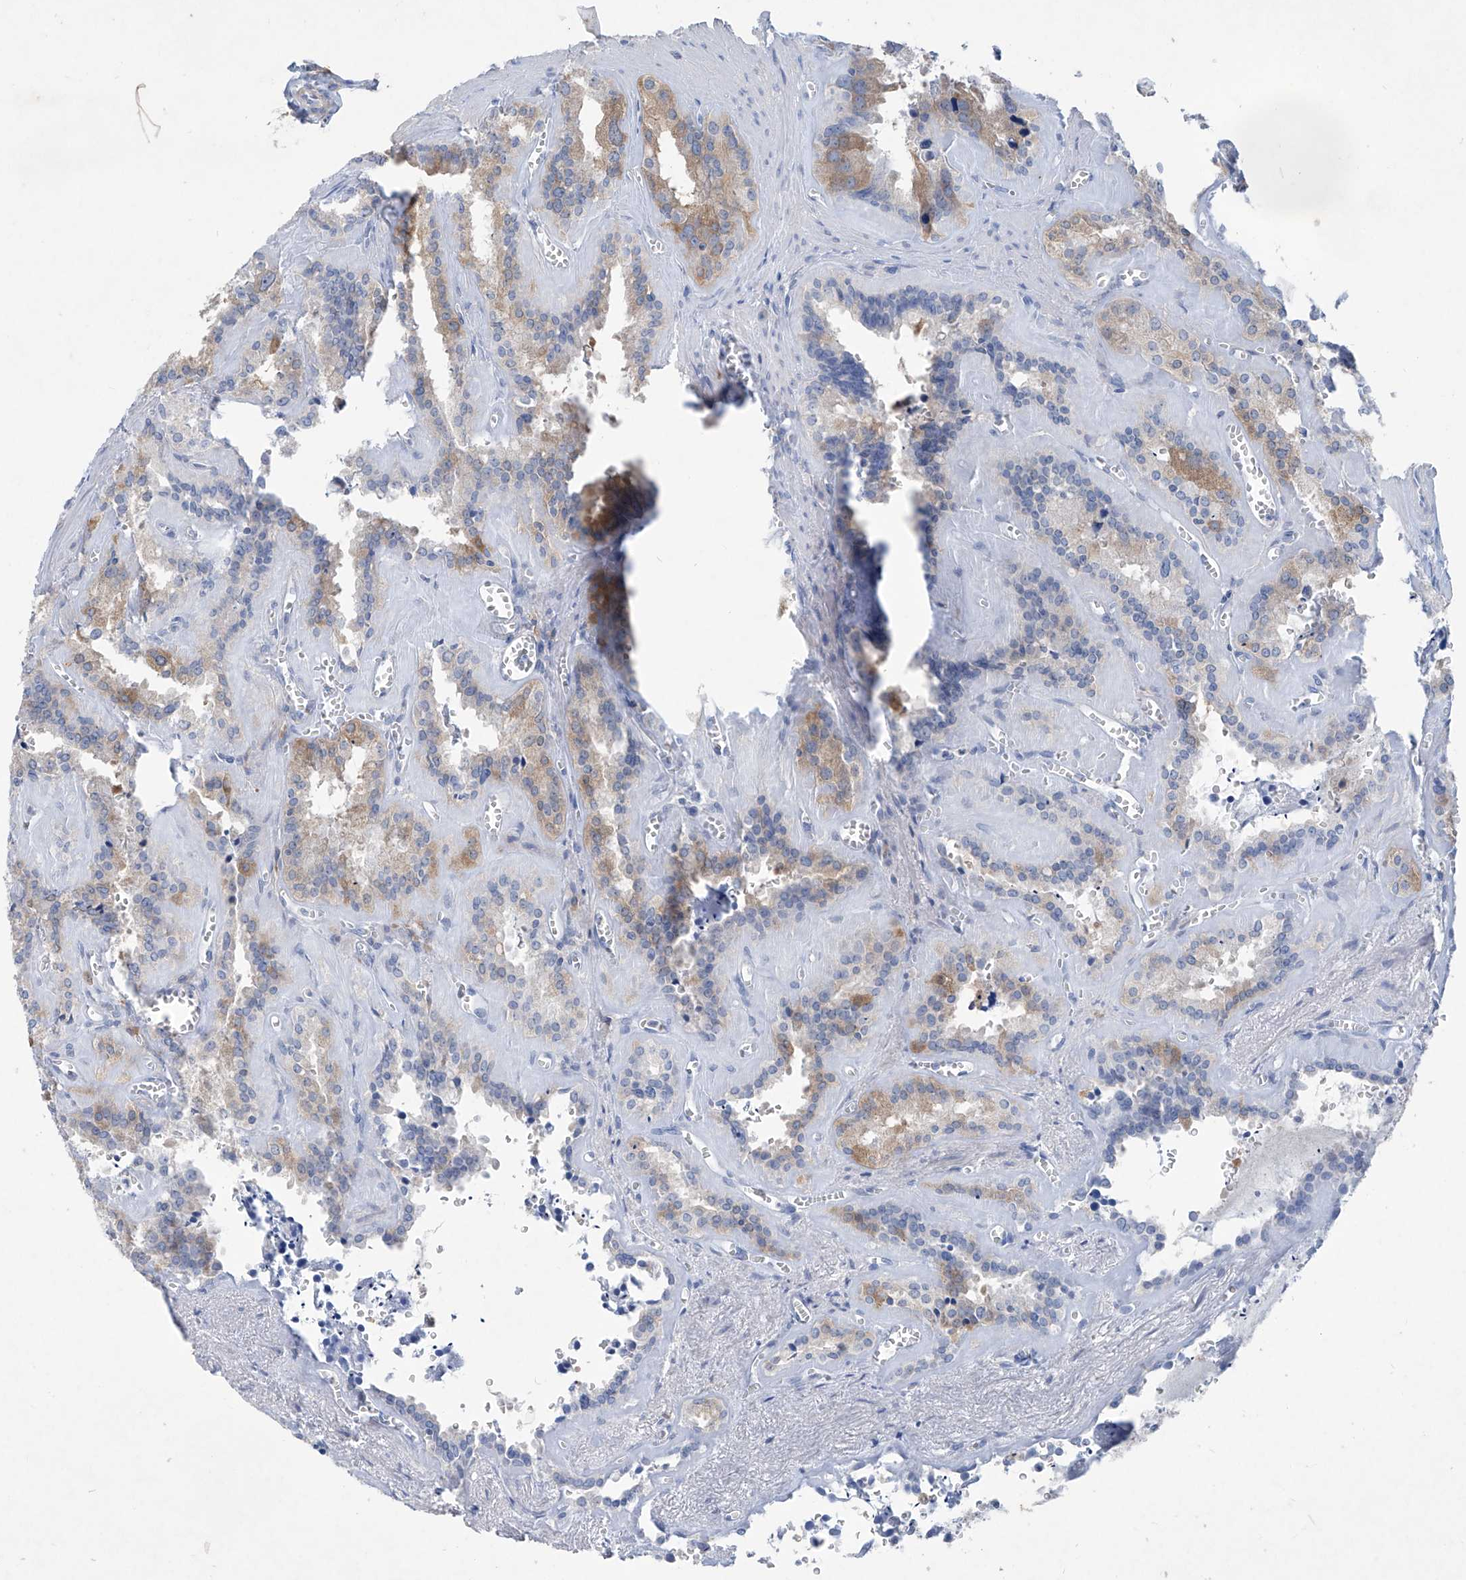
{"staining": {"intensity": "moderate", "quantity": "<25%", "location": "cytoplasmic/membranous"}, "tissue": "seminal vesicle", "cell_type": "Glandular cells", "image_type": "normal", "snomed": [{"axis": "morphology", "description": "Normal tissue, NOS"}, {"axis": "topography", "description": "Prostate"}, {"axis": "topography", "description": "Seminal veicle"}], "caption": "Immunohistochemical staining of unremarkable human seminal vesicle displays <25% levels of moderate cytoplasmic/membranous protein expression in about <25% of glandular cells.", "gene": "ASNS", "patient": {"sex": "male", "age": 59}}